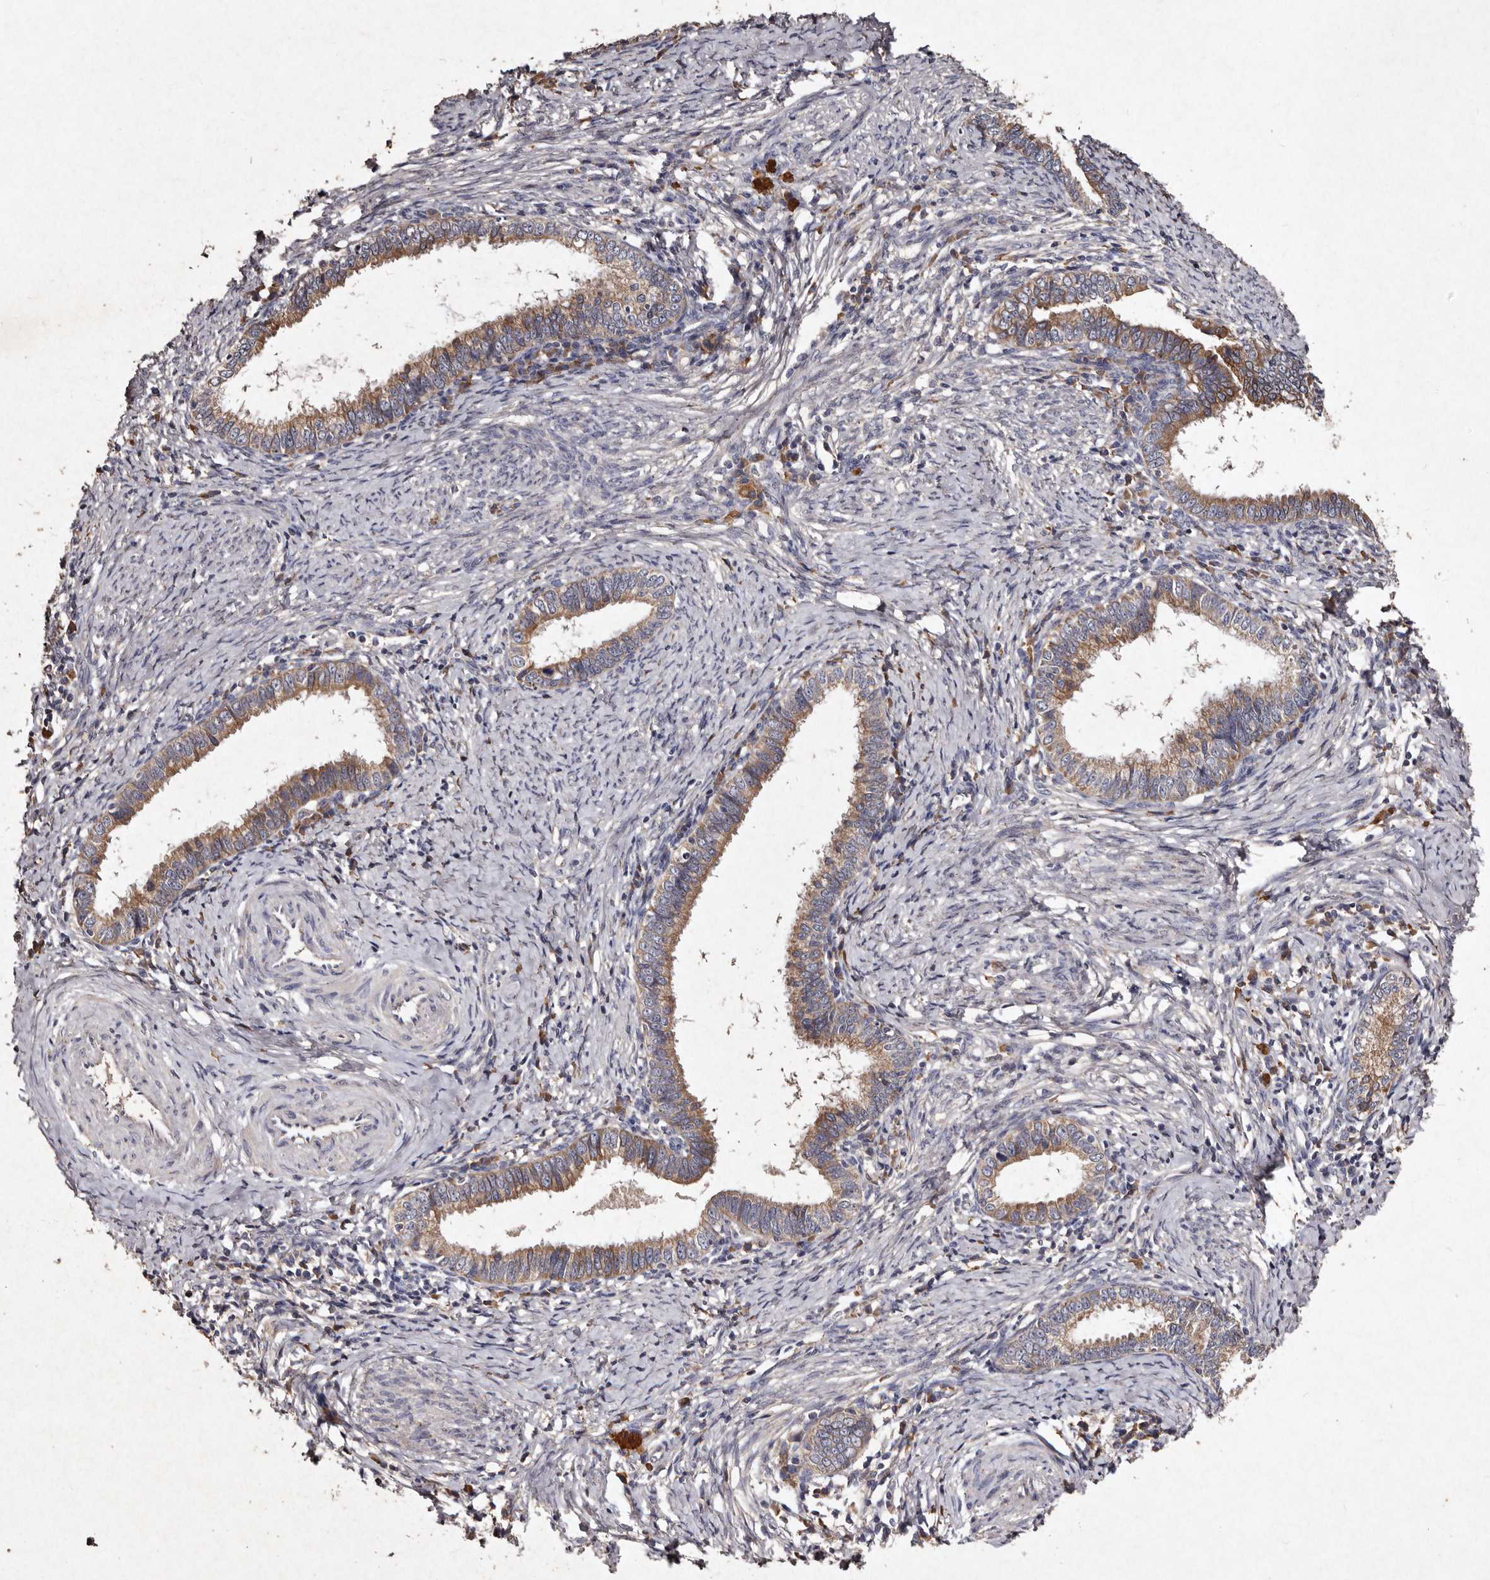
{"staining": {"intensity": "moderate", "quantity": ">75%", "location": "cytoplasmic/membranous"}, "tissue": "cervical cancer", "cell_type": "Tumor cells", "image_type": "cancer", "snomed": [{"axis": "morphology", "description": "Adenocarcinoma, NOS"}, {"axis": "topography", "description": "Cervix"}], "caption": "Human cervical cancer (adenocarcinoma) stained with a brown dye exhibits moderate cytoplasmic/membranous positive staining in approximately >75% of tumor cells.", "gene": "TFB1M", "patient": {"sex": "female", "age": 36}}